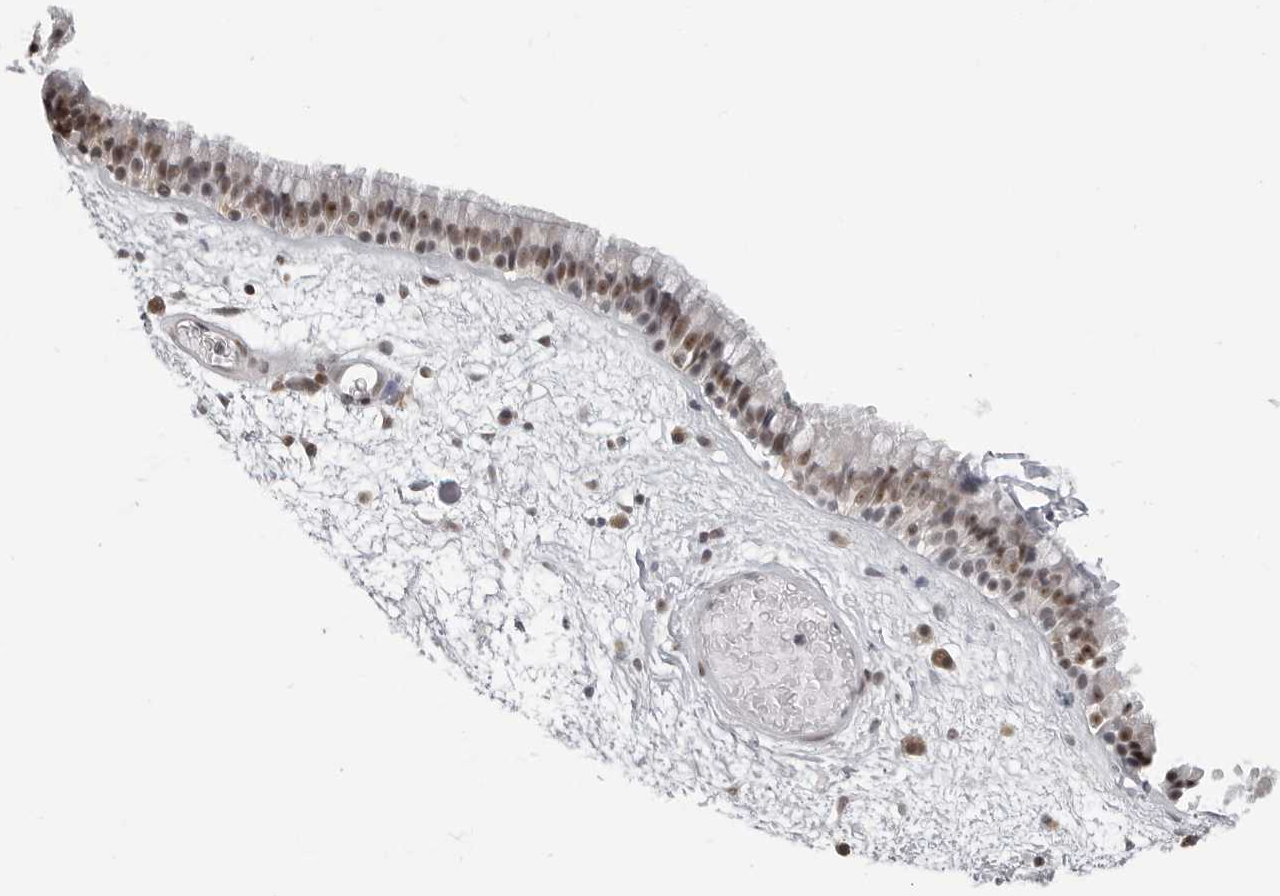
{"staining": {"intensity": "moderate", "quantity": ">75%", "location": "nuclear"}, "tissue": "nasopharynx", "cell_type": "Respiratory epithelial cells", "image_type": "normal", "snomed": [{"axis": "morphology", "description": "Normal tissue, NOS"}, {"axis": "morphology", "description": "Inflammation, NOS"}, {"axis": "topography", "description": "Nasopharynx"}], "caption": "Nasopharynx stained with immunohistochemistry shows moderate nuclear positivity in approximately >75% of respiratory epithelial cells.", "gene": "WRAP53", "patient": {"sex": "male", "age": 48}}